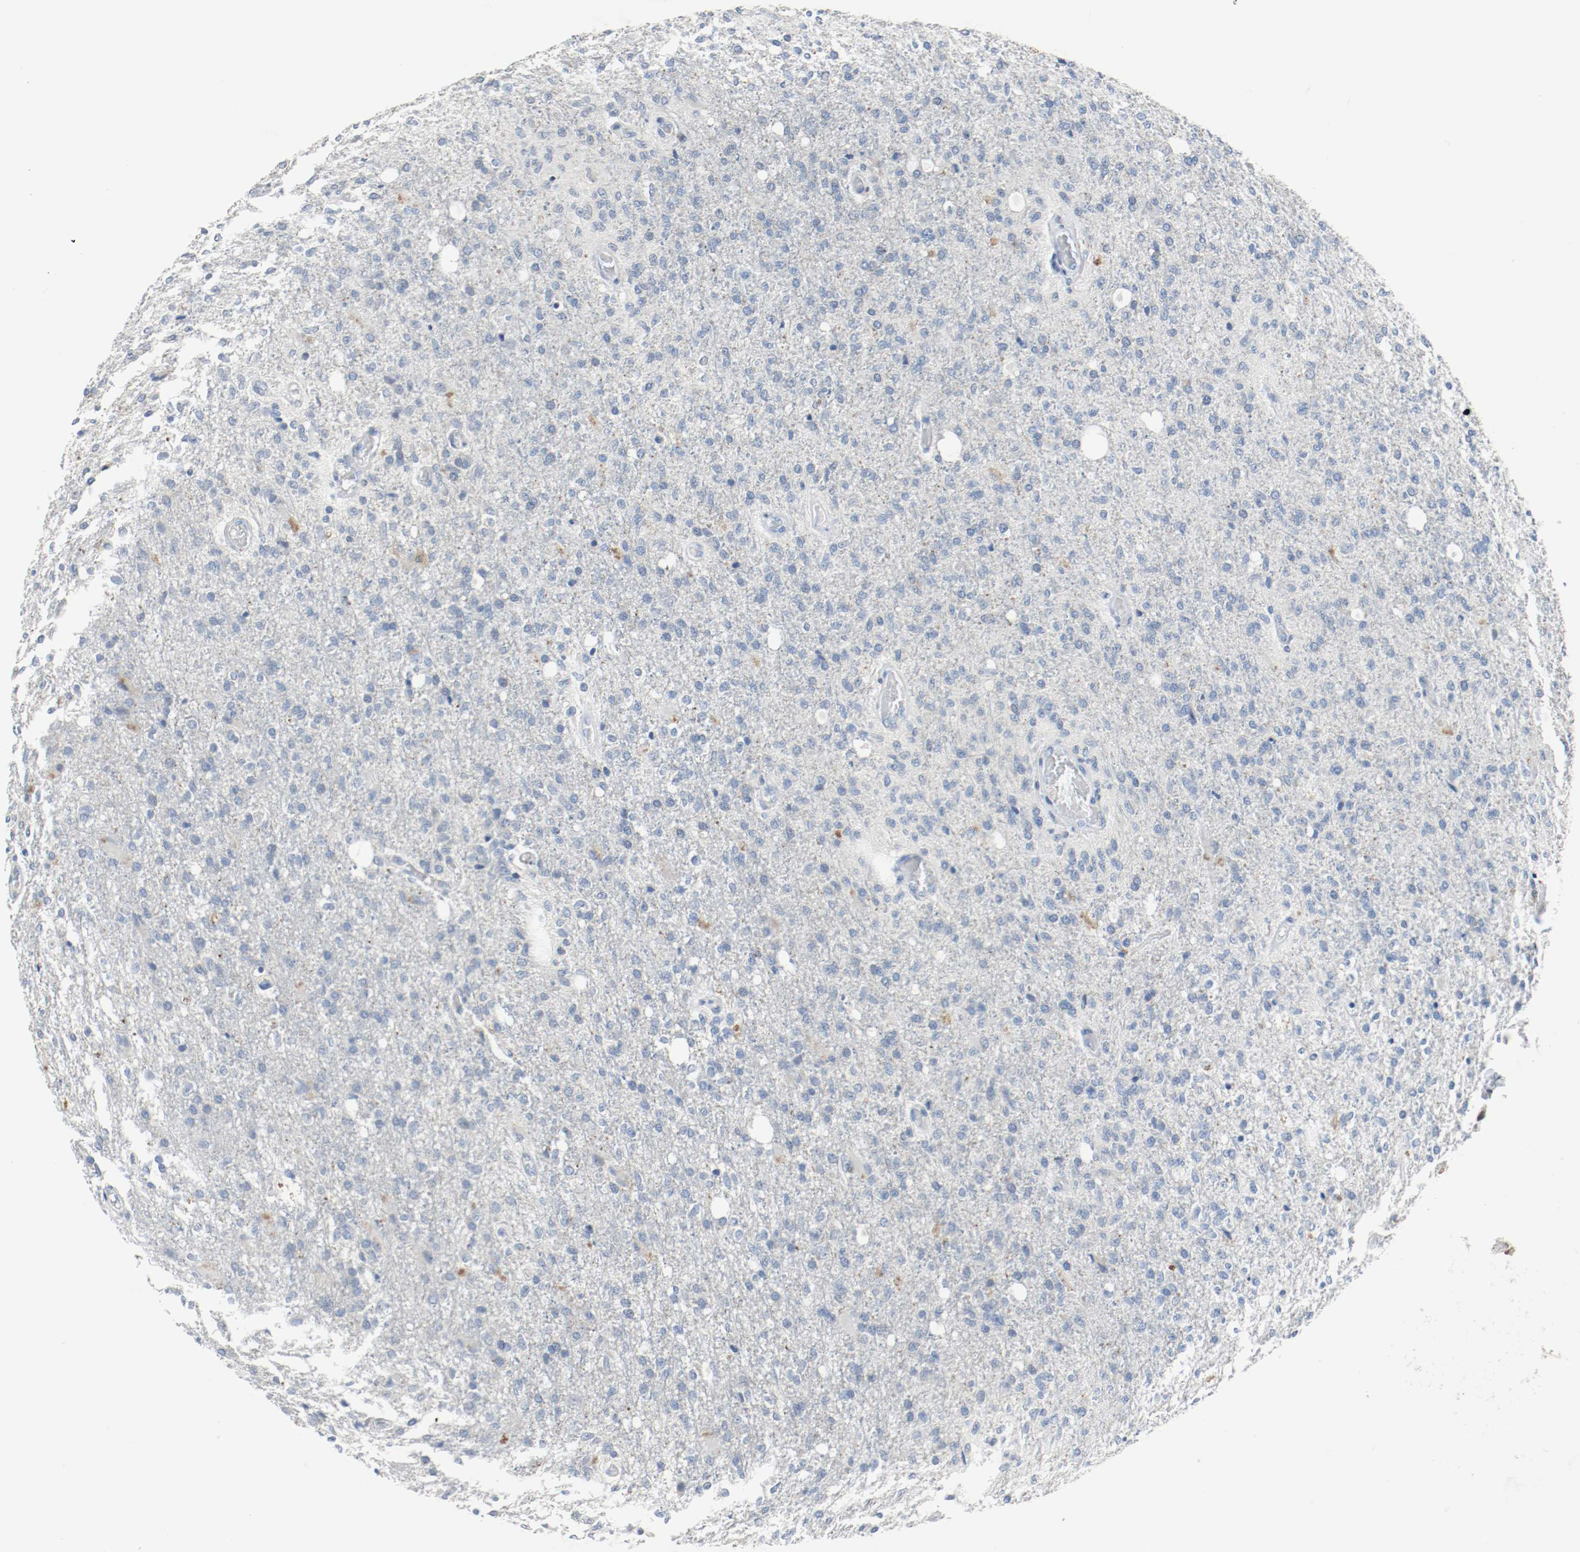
{"staining": {"intensity": "negative", "quantity": "none", "location": "none"}, "tissue": "glioma", "cell_type": "Tumor cells", "image_type": "cancer", "snomed": [{"axis": "morphology", "description": "Normal tissue, NOS"}, {"axis": "morphology", "description": "Glioma, malignant, High grade"}, {"axis": "topography", "description": "Cerebral cortex"}], "caption": "Protein analysis of glioma shows no significant staining in tumor cells.", "gene": "ASH1L", "patient": {"sex": "male", "age": 77}}